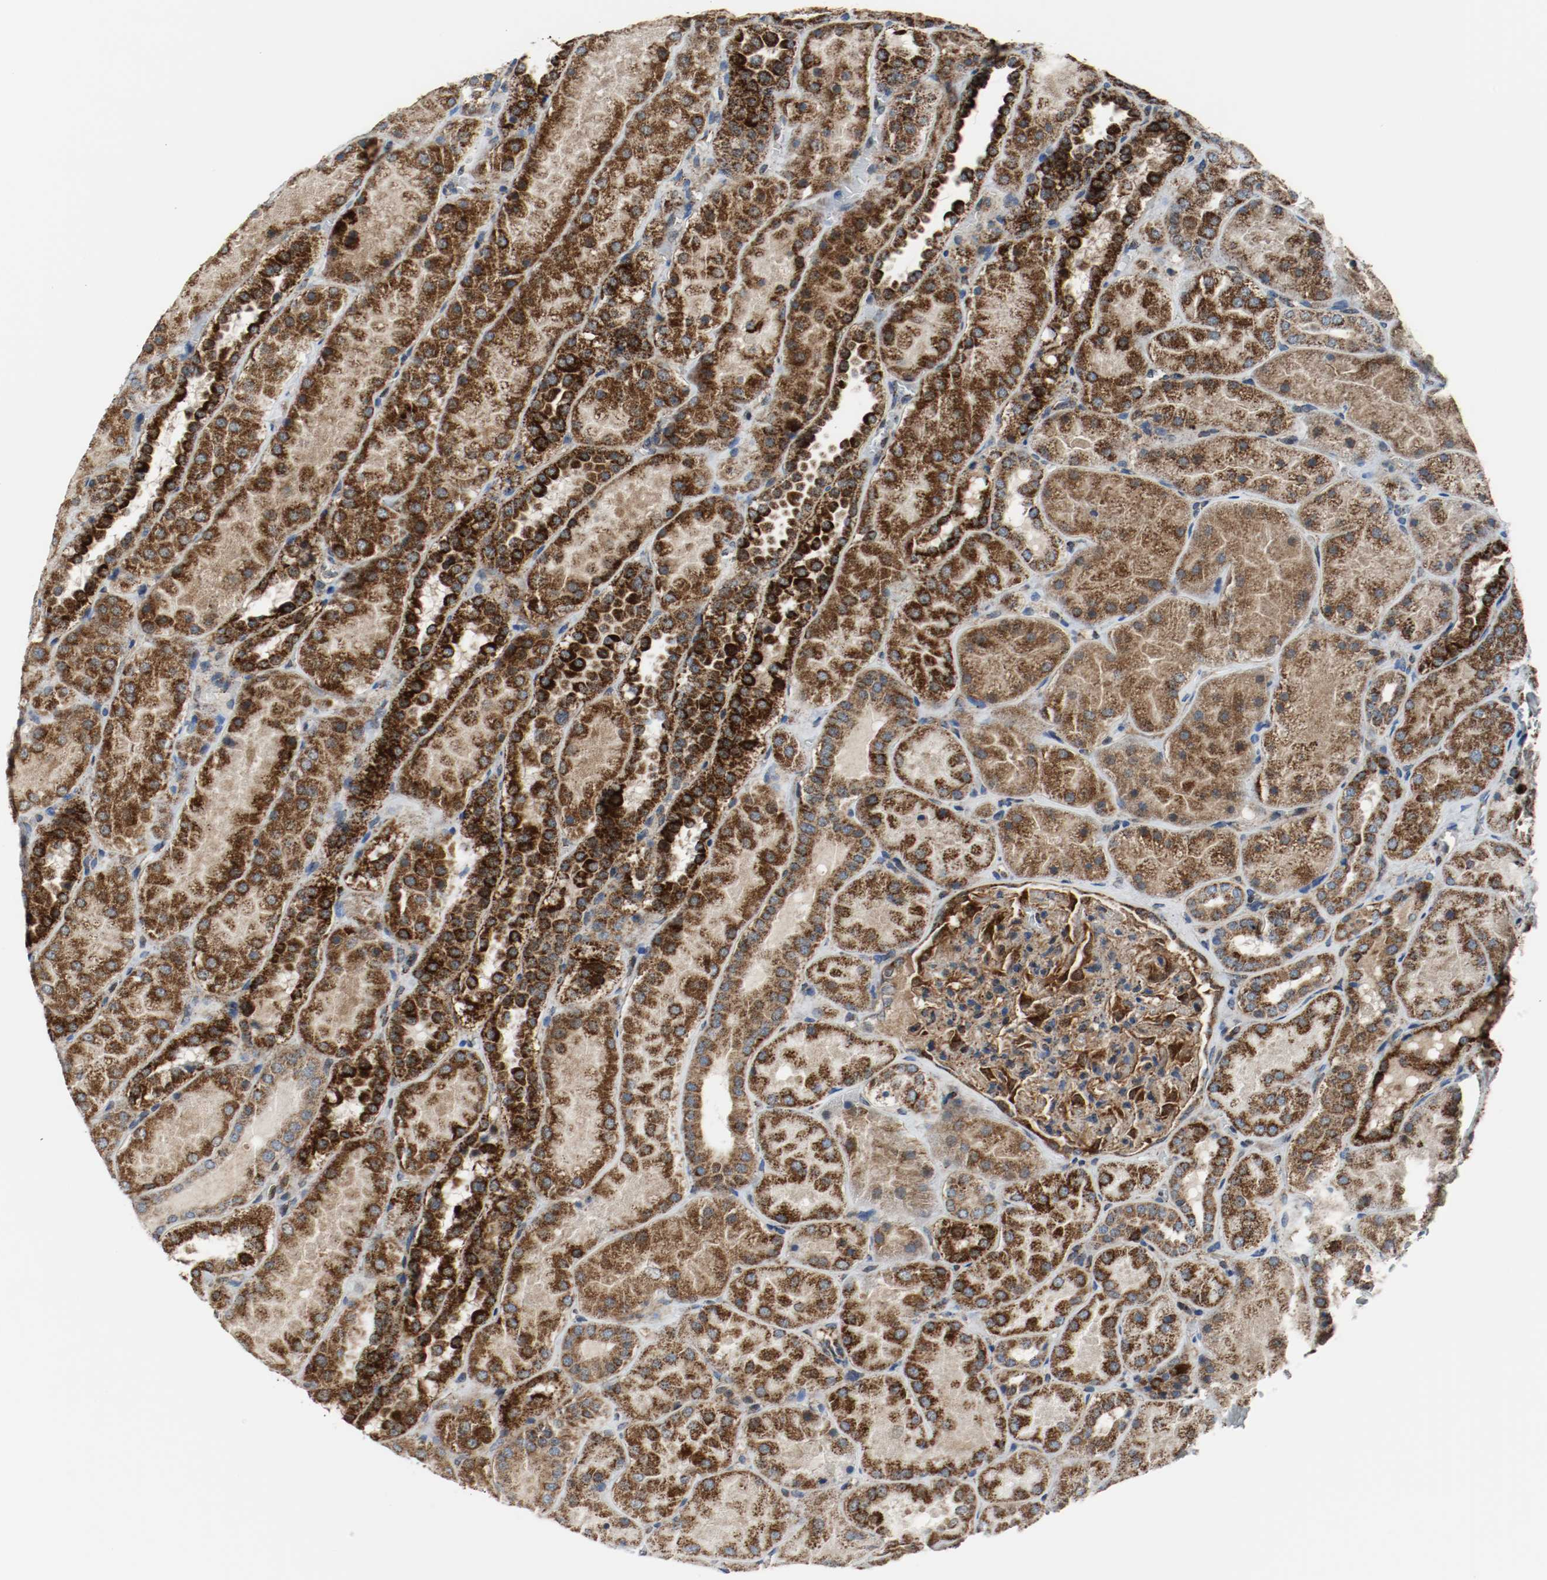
{"staining": {"intensity": "strong", "quantity": ">75%", "location": "cytoplasmic/membranous"}, "tissue": "kidney", "cell_type": "Cells in glomeruli", "image_type": "normal", "snomed": [{"axis": "morphology", "description": "Normal tissue, NOS"}, {"axis": "topography", "description": "Kidney"}], "caption": "Immunohistochemical staining of unremarkable human kidney displays high levels of strong cytoplasmic/membranous expression in approximately >75% of cells in glomeruli. (Brightfield microscopy of DAB IHC at high magnification).", "gene": "TXNRD1", "patient": {"sex": "male", "age": 28}}